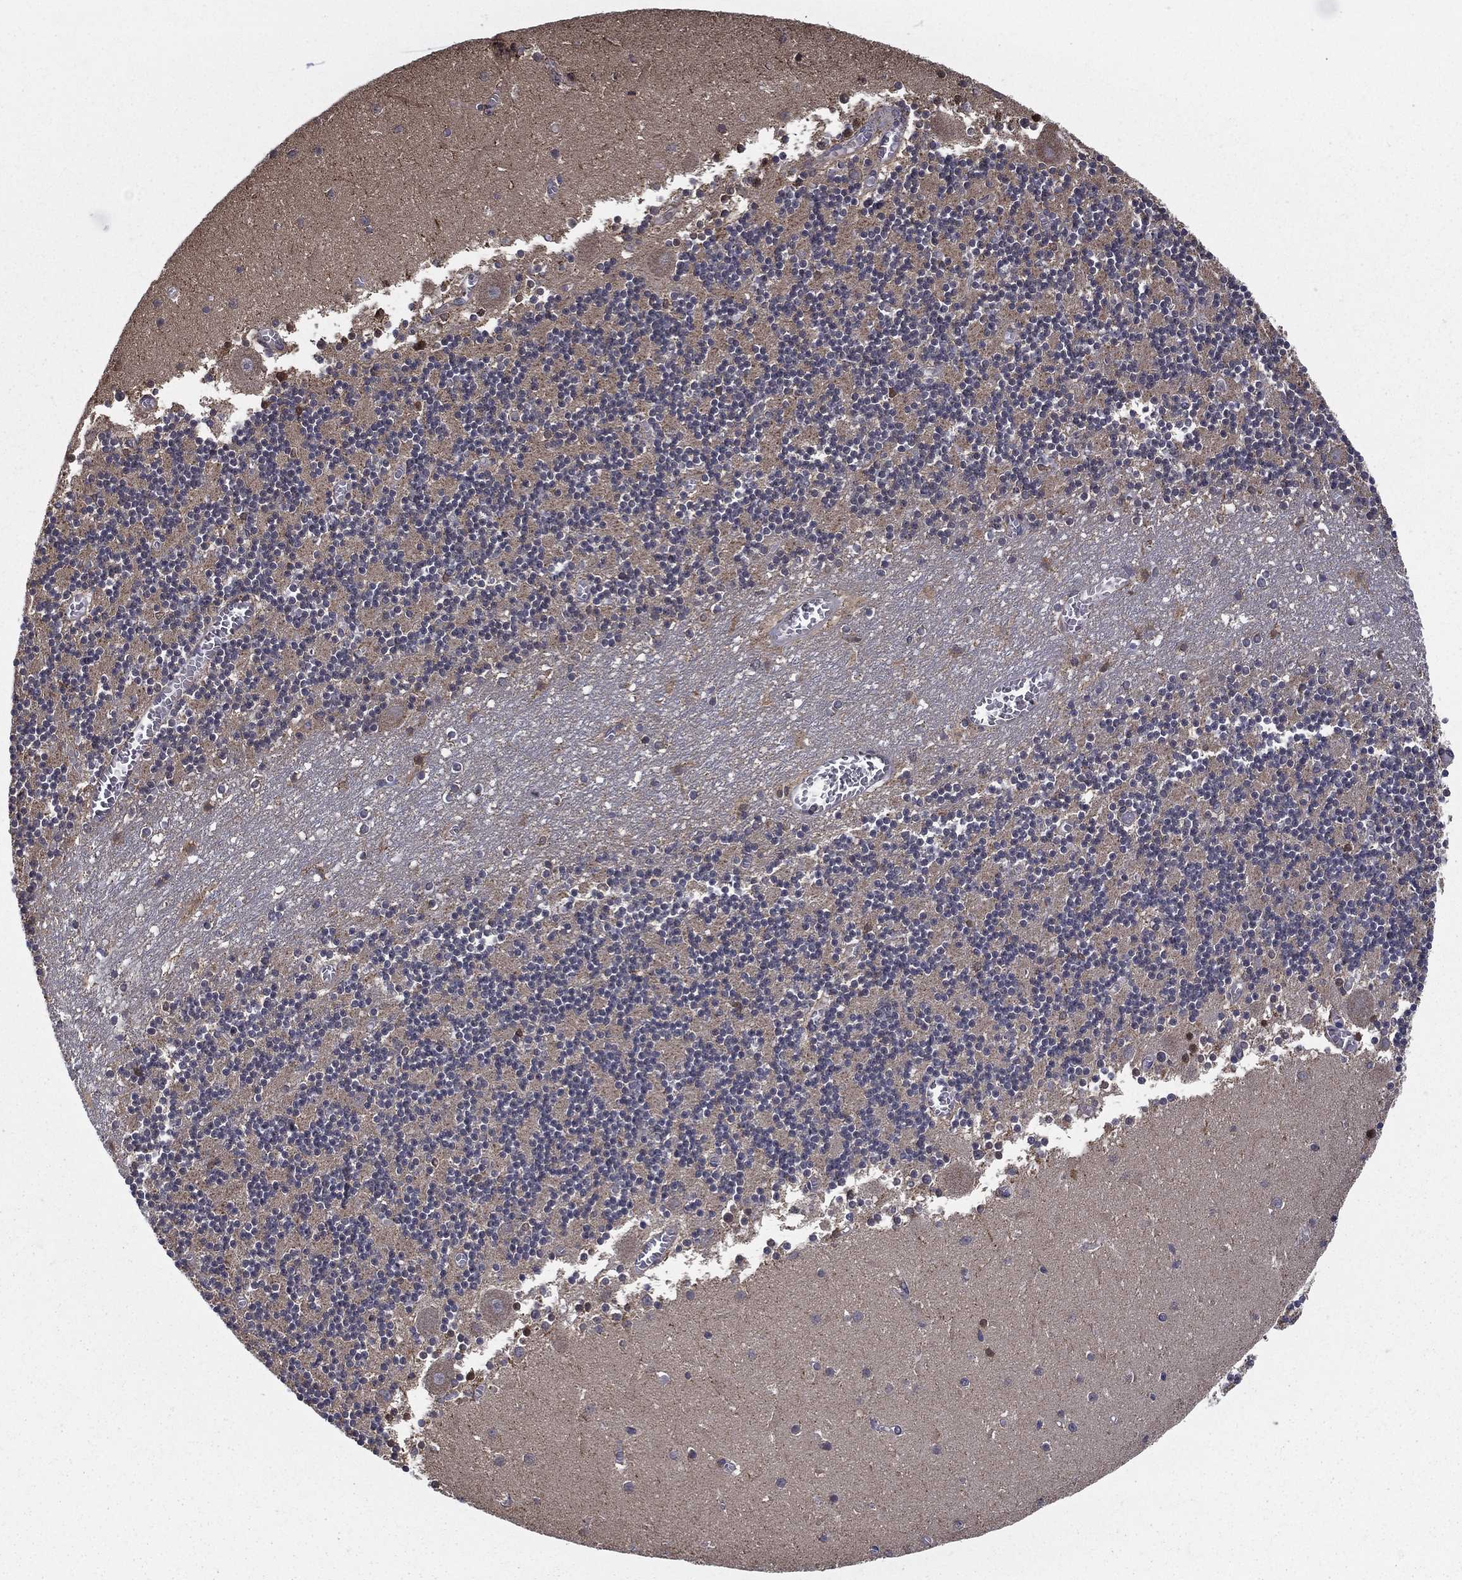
{"staining": {"intensity": "negative", "quantity": "none", "location": "none"}, "tissue": "cerebellum", "cell_type": "Cells in granular layer", "image_type": "normal", "snomed": [{"axis": "morphology", "description": "Normal tissue, NOS"}, {"axis": "topography", "description": "Cerebellum"}], "caption": "Immunohistochemistry histopathology image of normal cerebellum: cerebellum stained with DAB reveals no significant protein staining in cells in granular layer.", "gene": "ENSG00000288684", "patient": {"sex": "female", "age": 28}}